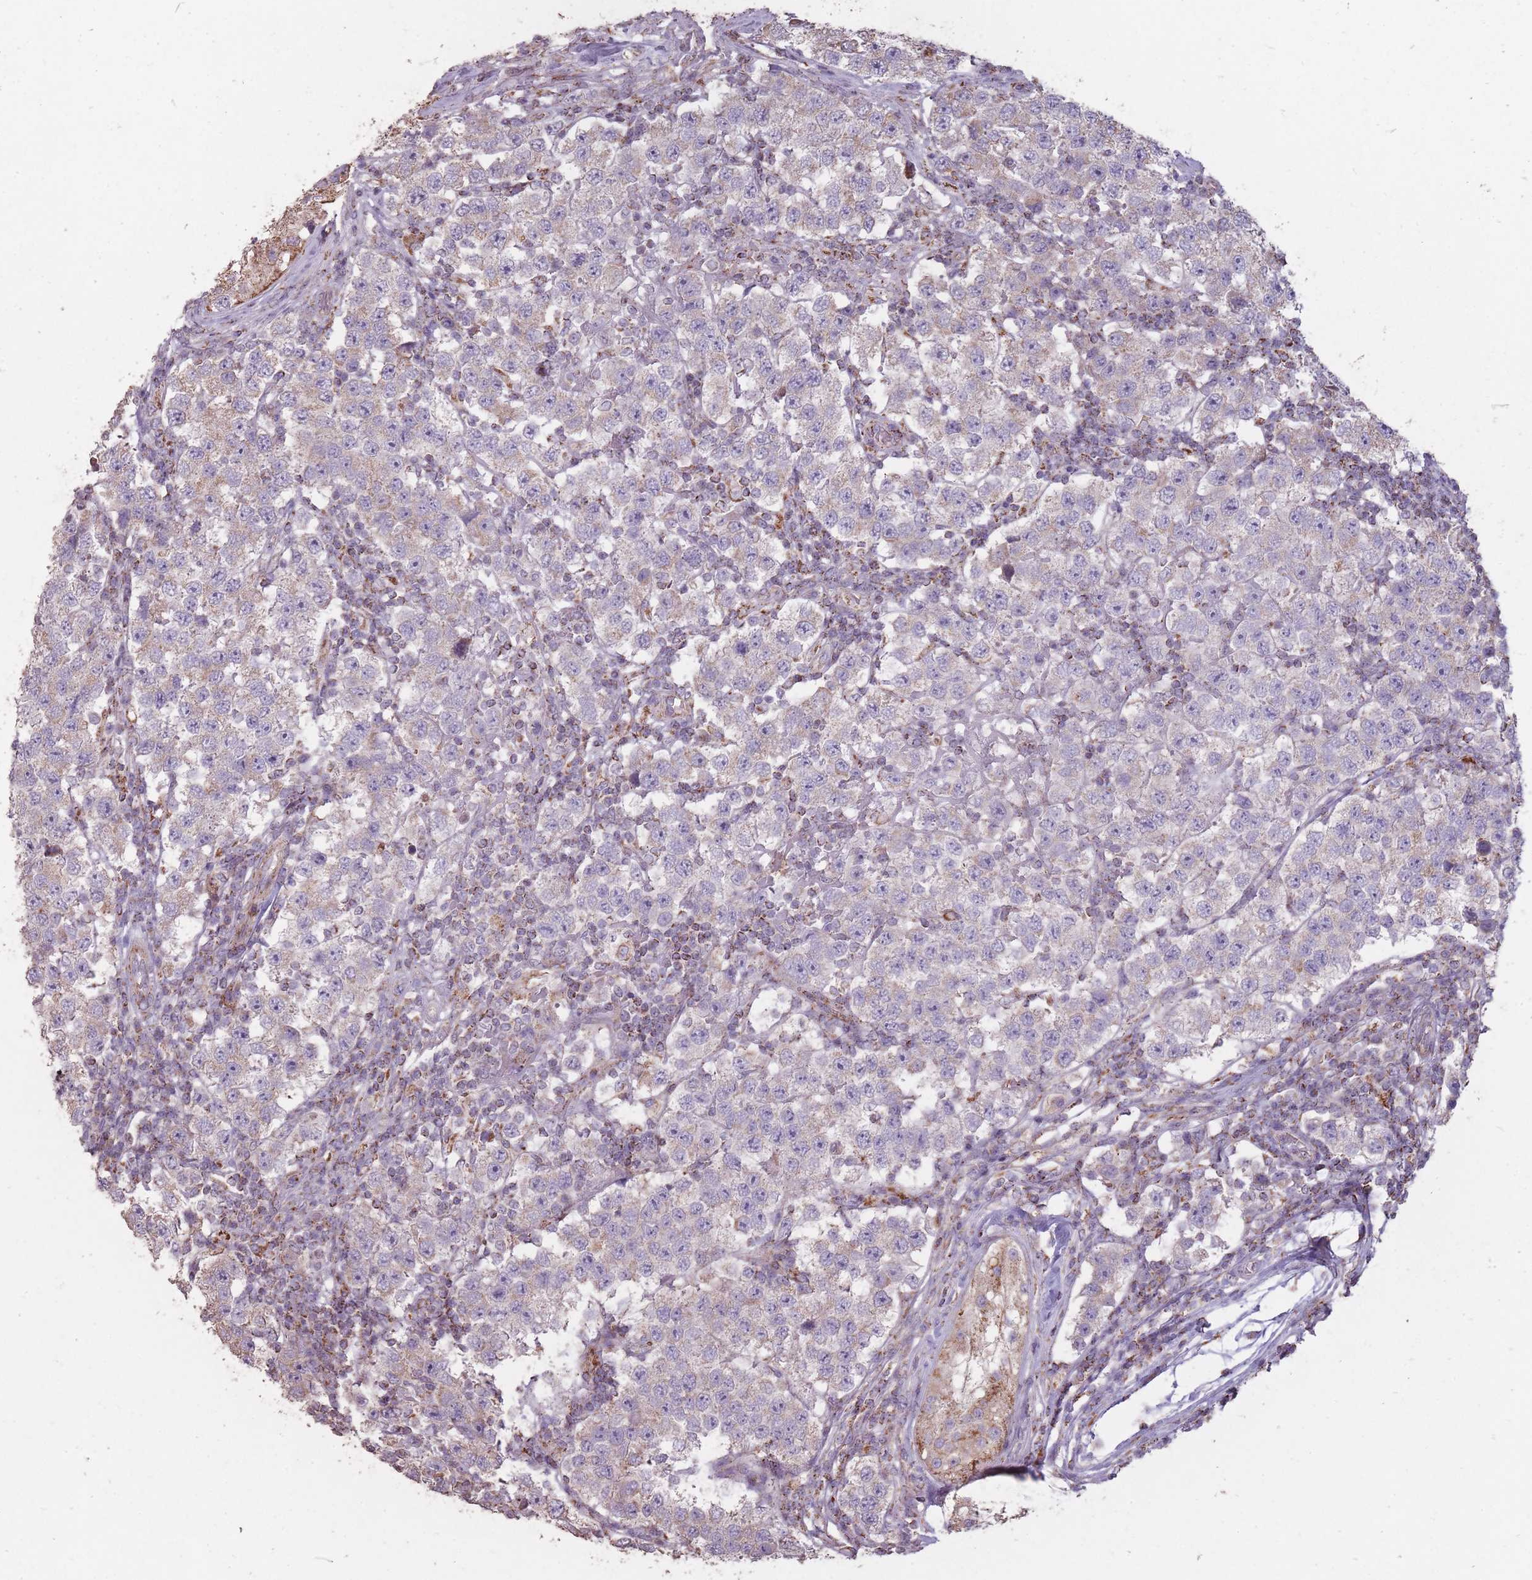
{"staining": {"intensity": "negative", "quantity": "none", "location": "none"}, "tissue": "testis cancer", "cell_type": "Tumor cells", "image_type": "cancer", "snomed": [{"axis": "morphology", "description": "Seminoma, NOS"}, {"axis": "topography", "description": "Testis"}], "caption": "The immunohistochemistry micrograph has no significant staining in tumor cells of testis cancer (seminoma) tissue.", "gene": "CNOT8", "patient": {"sex": "male", "age": 34}}